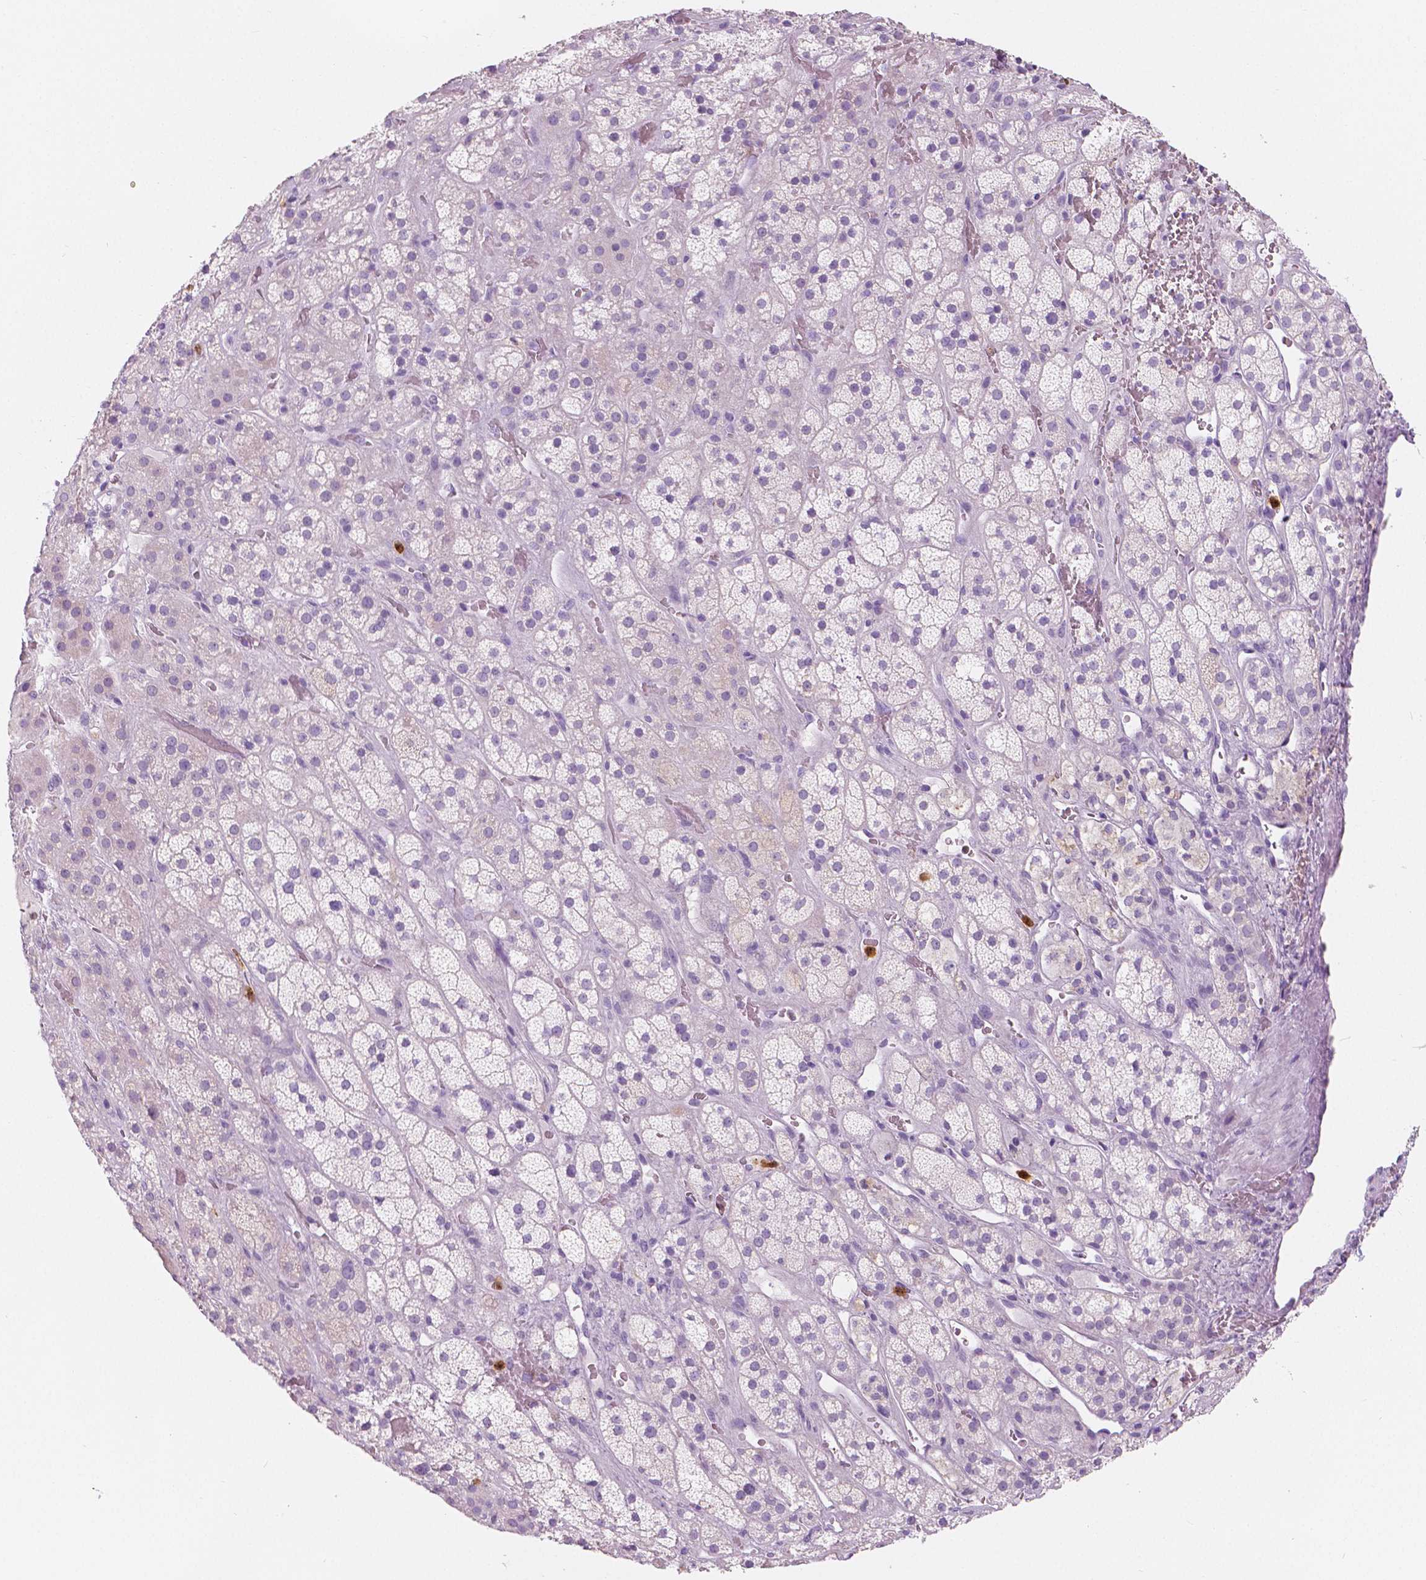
{"staining": {"intensity": "negative", "quantity": "none", "location": "none"}, "tissue": "adrenal gland", "cell_type": "Glandular cells", "image_type": "normal", "snomed": [{"axis": "morphology", "description": "Normal tissue, NOS"}, {"axis": "topography", "description": "Adrenal gland"}], "caption": "Immunohistochemistry (IHC) of normal adrenal gland exhibits no positivity in glandular cells. (DAB immunohistochemistry (IHC) visualized using brightfield microscopy, high magnification).", "gene": "CXCR2", "patient": {"sex": "male", "age": 57}}